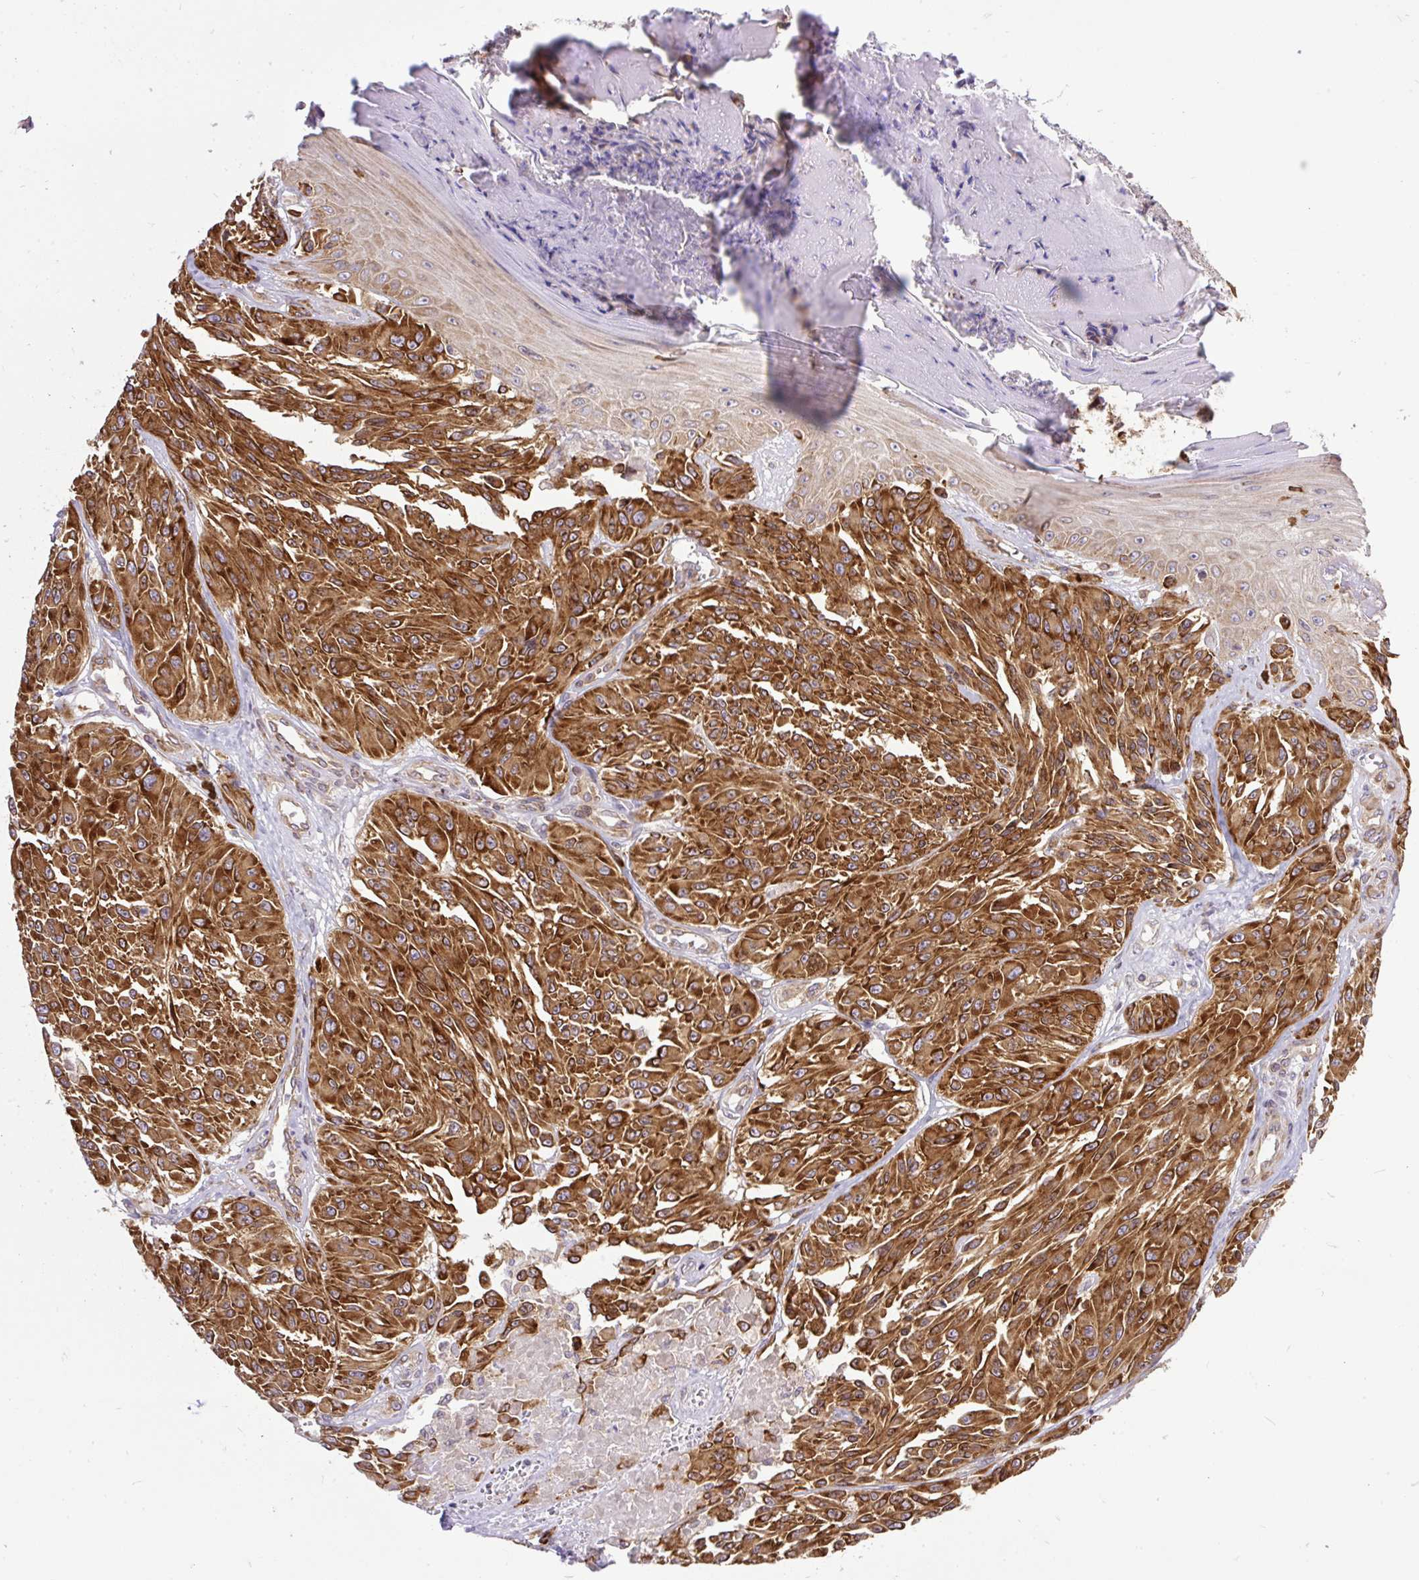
{"staining": {"intensity": "strong", "quantity": ">75%", "location": "cytoplasmic/membranous"}, "tissue": "melanoma", "cell_type": "Tumor cells", "image_type": "cancer", "snomed": [{"axis": "morphology", "description": "Malignant melanoma, NOS"}, {"axis": "topography", "description": "Skin"}], "caption": "A micrograph of malignant melanoma stained for a protein exhibits strong cytoplasmic/membranous brown staining in tumor cells.", "gene": "TRIM17", "patient": {"sex": "male", "age": 94}}